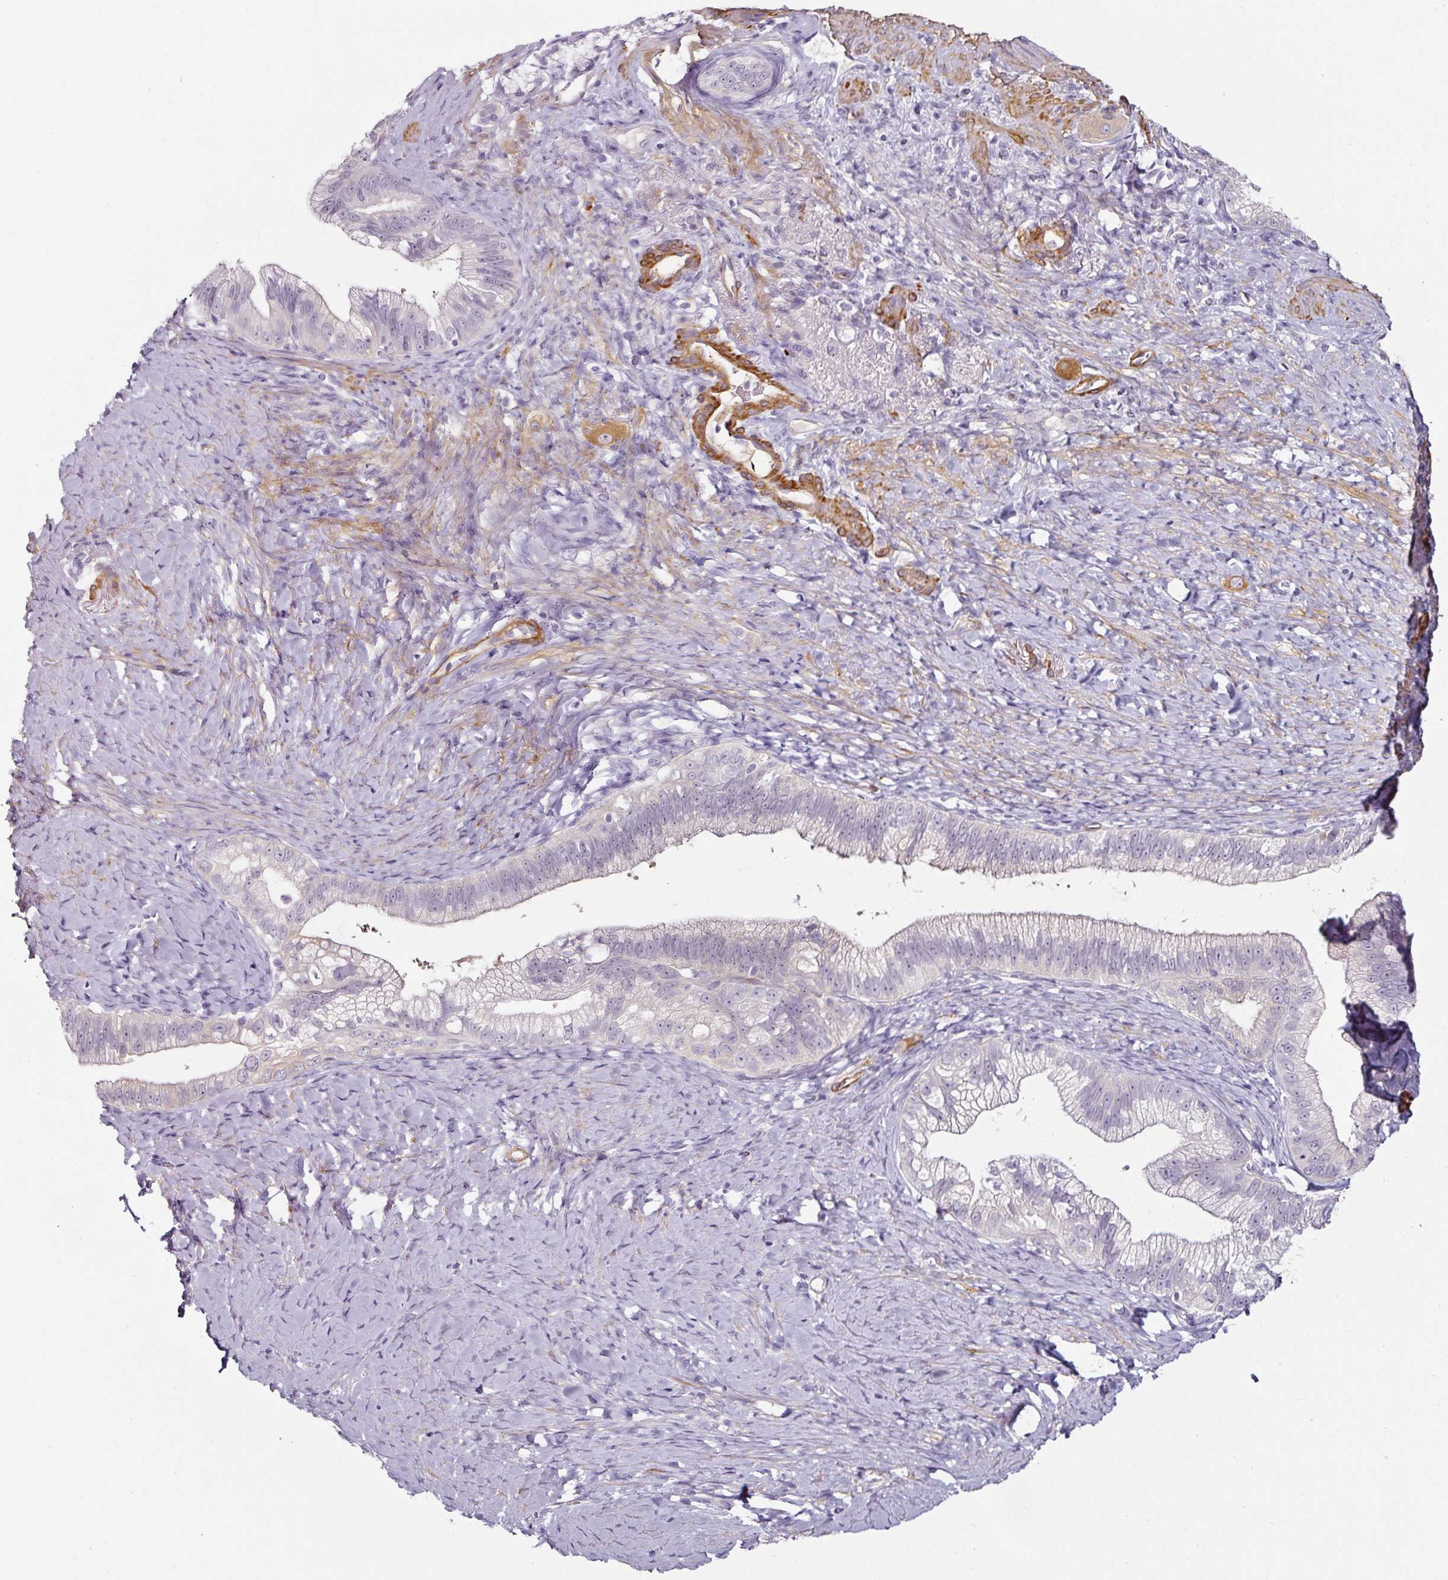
{"staining": {"intensity": "negative", "quantity": "none", "location": "none"}, "tissue": "pancreatic cancer", "cell_type": "Tumor cells", "image_type": "cancer", "snomed": [{"axis": "morphology", "description": "Adenocarcinoma, NOS"}, {"axis": "topography", "description": "Pancreas"}], "caption": "This image is of adenocarcinoma (pancreatic) stained with immunohistochemistry to label a protein in brown with the nuclei are counter-stained blue. There is no expression in tumor cells.", "gene": "CAP2", "patient": {"sex": "male", "age": 70}}